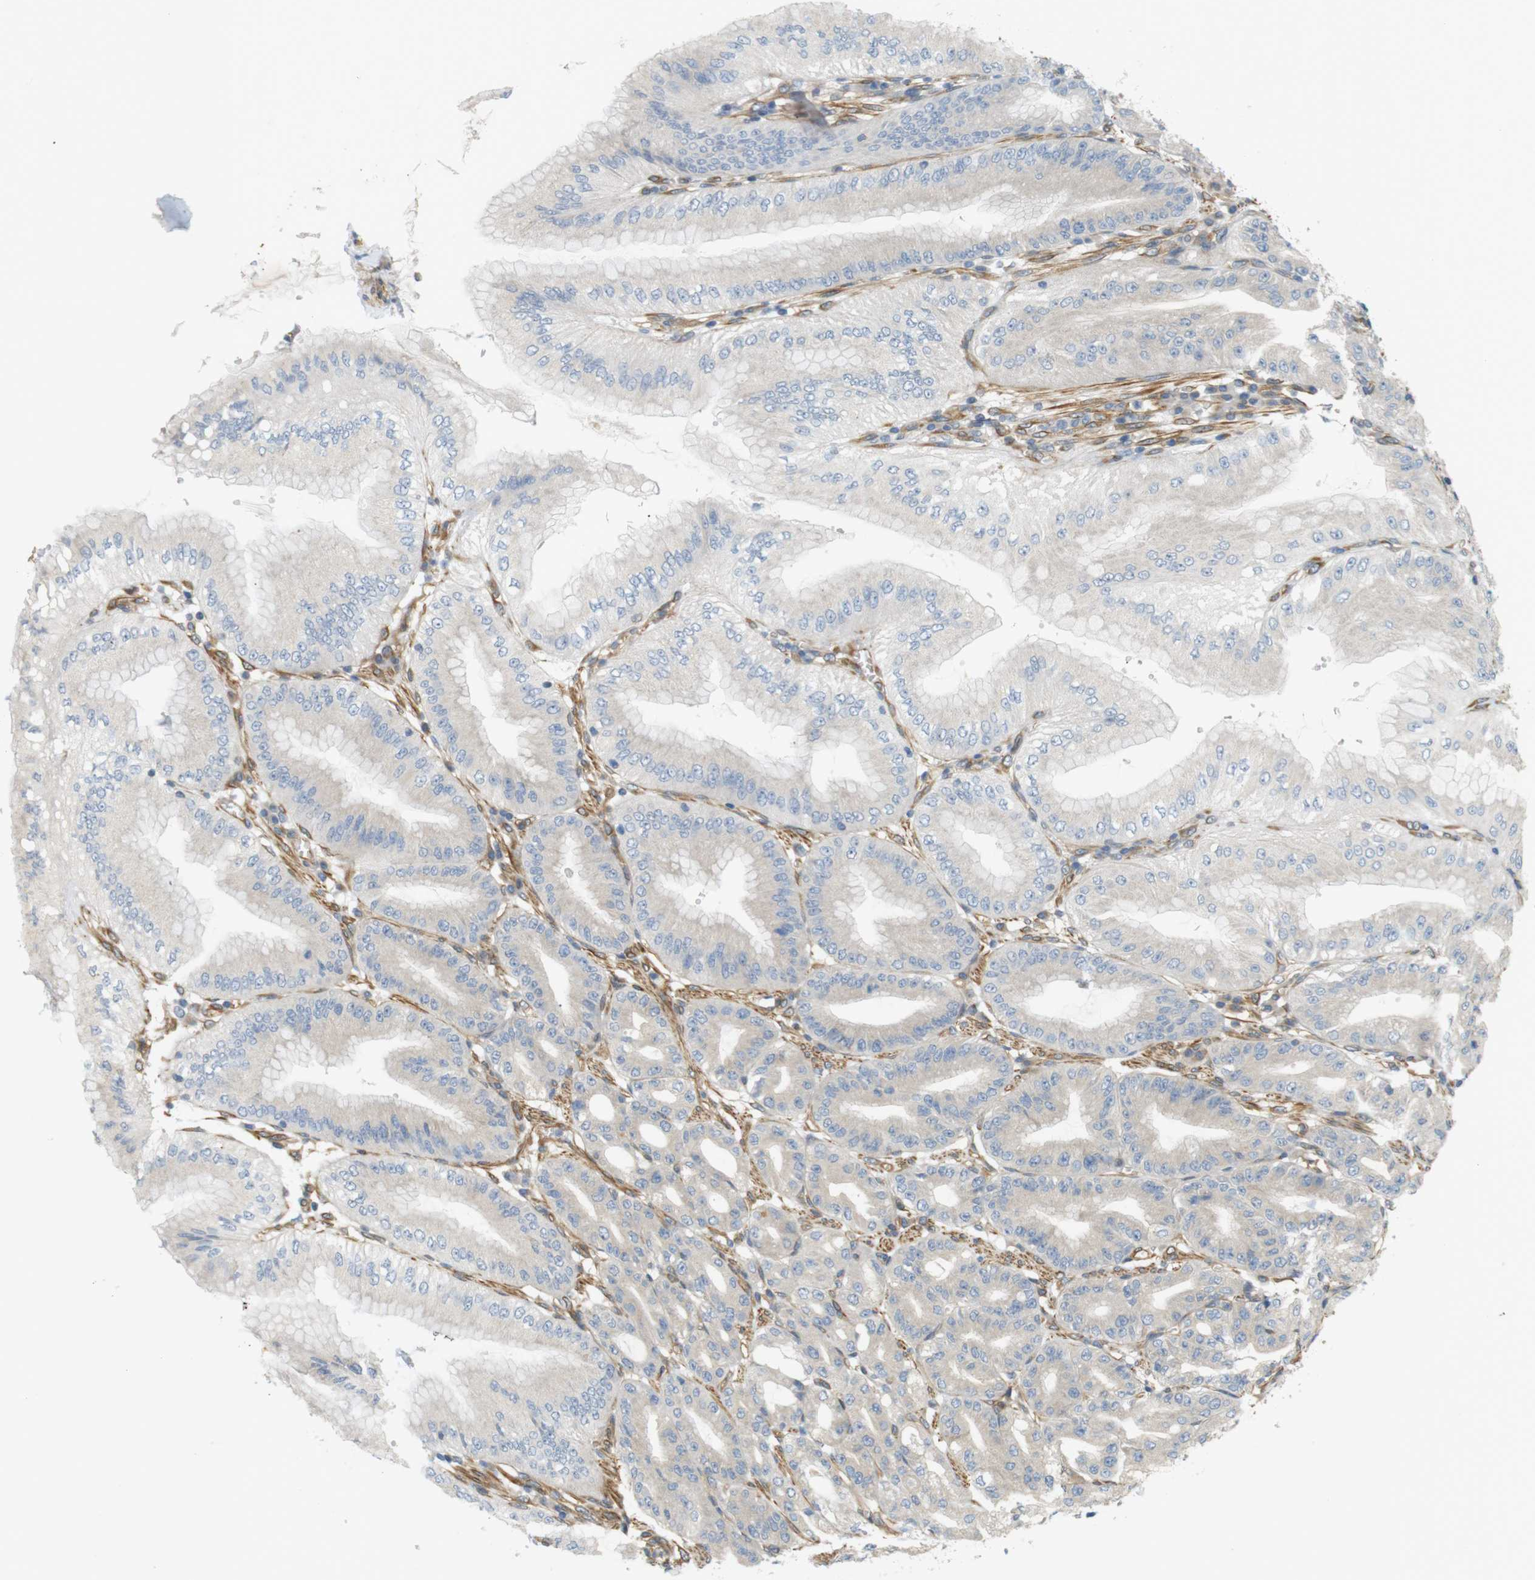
{"staining": {"intensity": "weak", "quantity": "<25%", "location": "cytoplasmic/membranous"}, "tissue": "stomach", "cell_type": "Glandular cells", "image_type": "normal", "snomed": [{"axis": "morphology", "description": "Normal tissue, NOS"}, {"axis": "topography", "description": "Stomach, lower"}], "caption": "Immunohistochemistry of normal stomach shows no expression in glandular cells.", "gene": "CYTH3", "patient": {"sex": "male", "age": 71}}